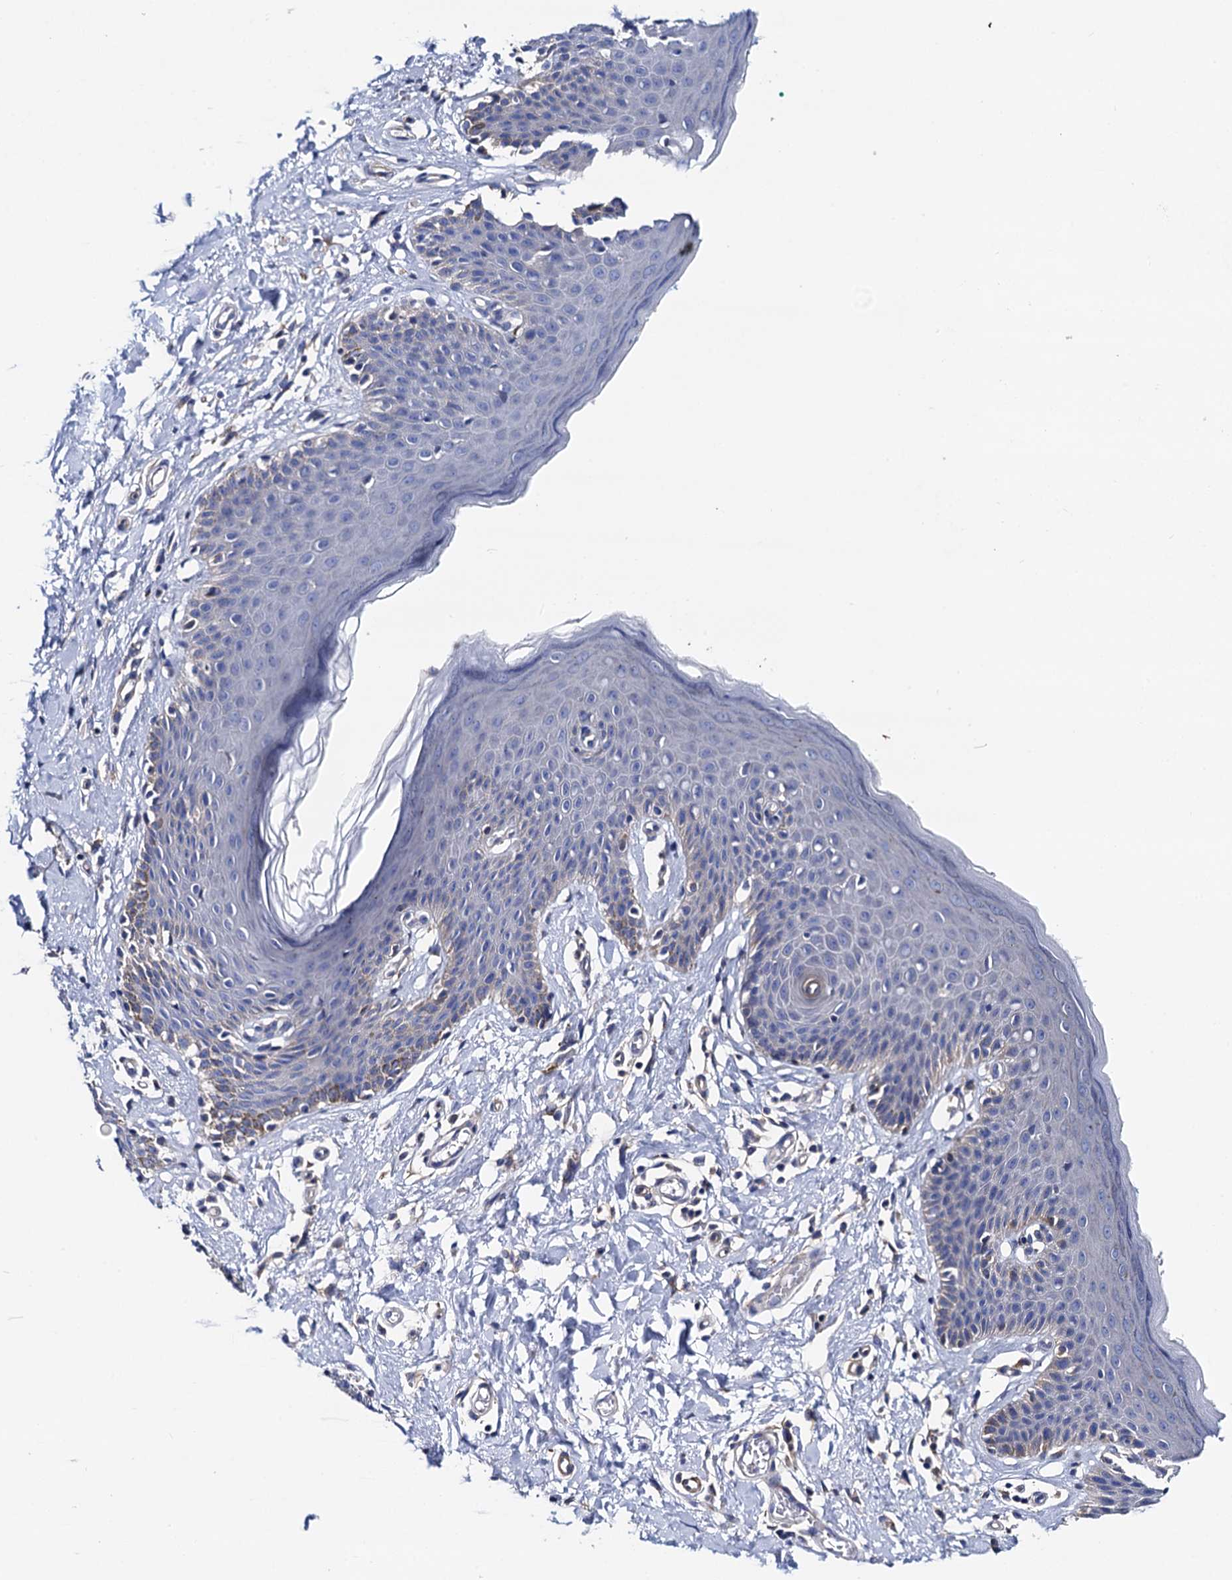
{"staining": {"intensity": "negative", "quantity": "none", "location": "none"}, "tissue": "skin", "cell_type": "Epidermal cells", "image_type": "normal", "snomed": [{"axis": "morphology", "description": "Normal tissue, NOS"}, {"axis": "topography", "description": "Vulva"}], "caption": "Immunohistochemistry (IHC) image of benign skin: human skin stained with DAB (3,3'-diaminobenzidine) shows no significant protein positivity in epidermal cells. (DAB (3,3'-diaminobenzidine) IHC with hematoxylin counter stain).", "gene": "ZDHHC18", "patient": {"sex": "female", "age": 66}}